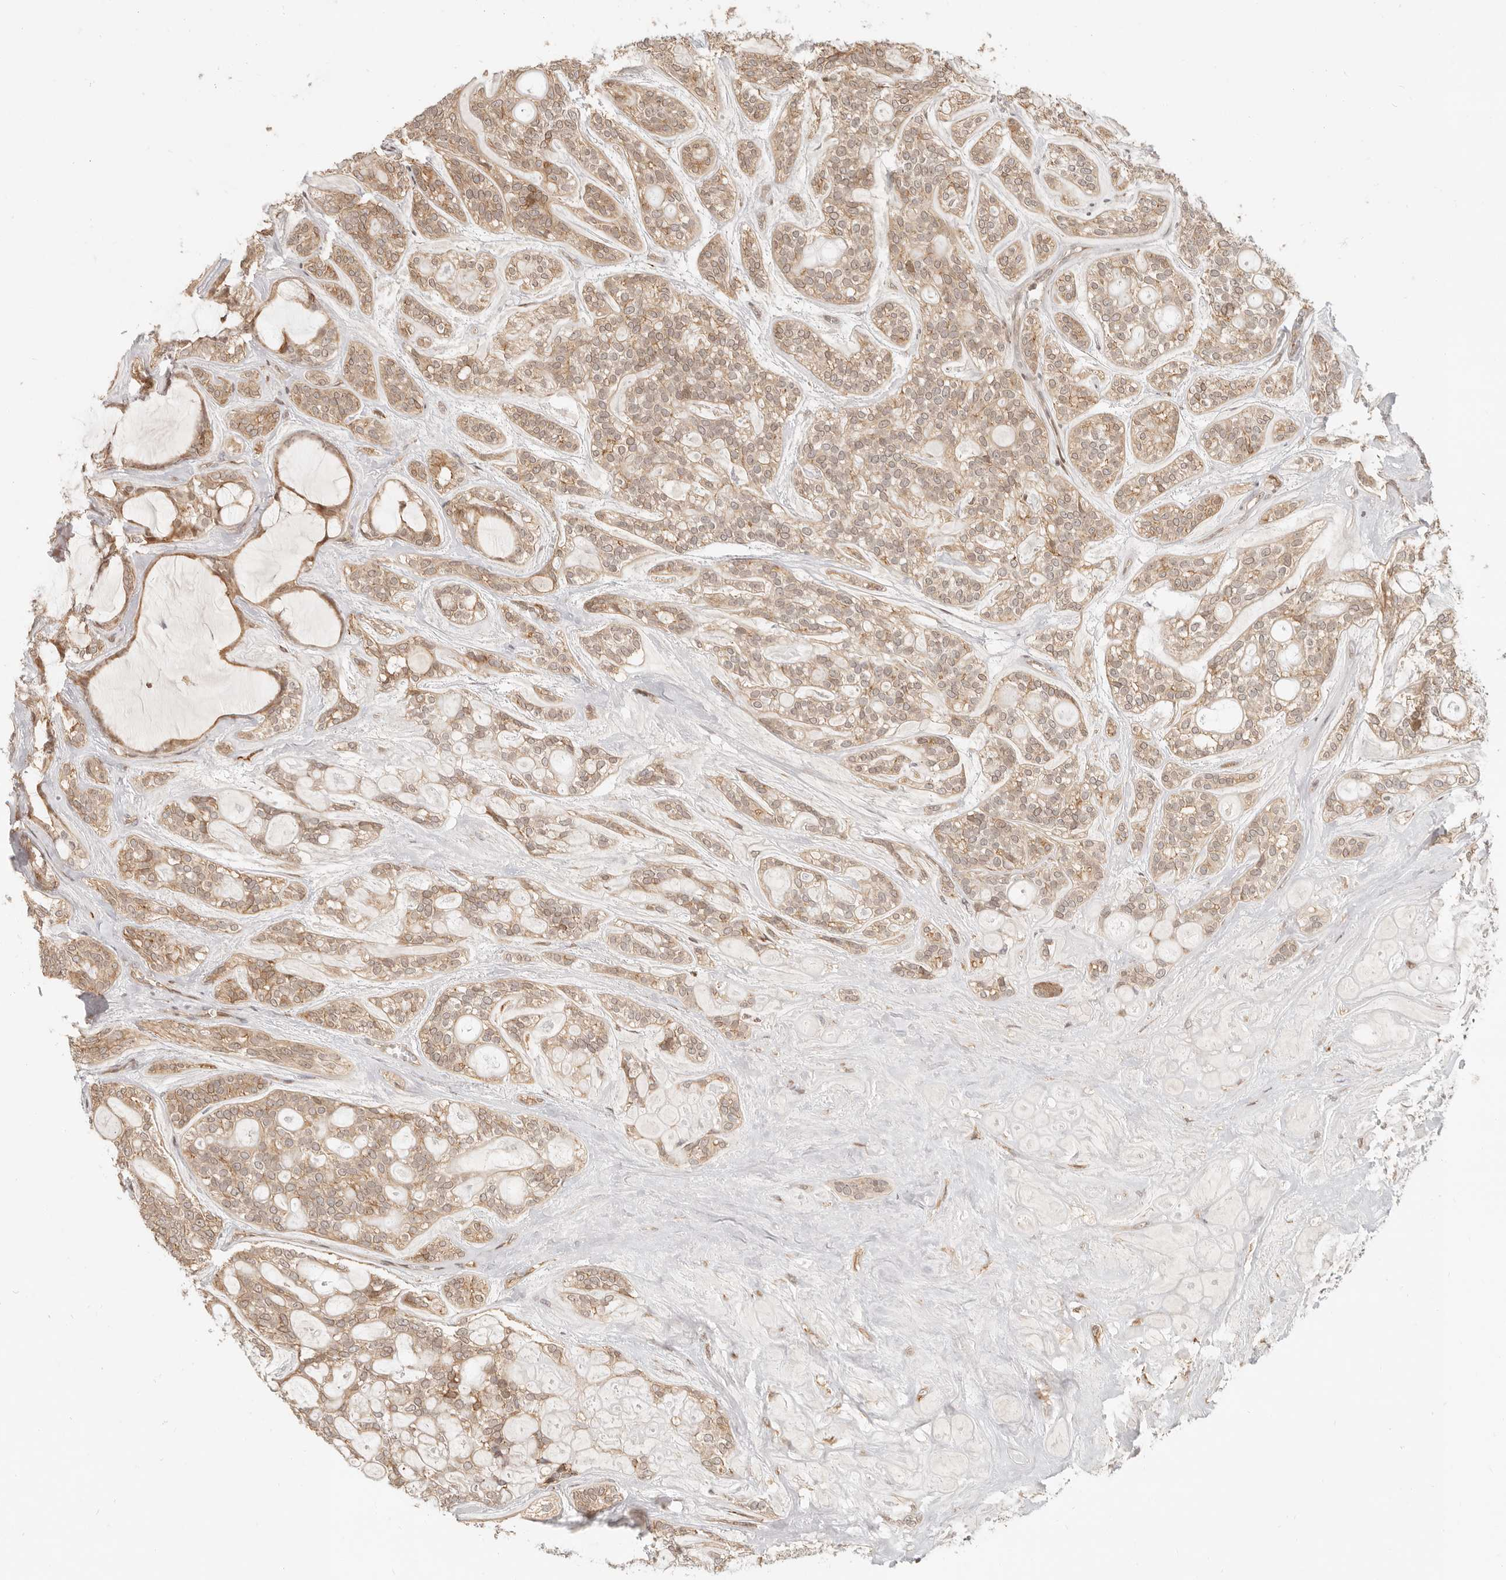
{"staining": {"intensity": "weak", "quantity": ">75%", "location": "cytoplasmic/membranous"}, "tissue": "head and neck cancer", "cell_type": "Tumor cells", "image_type": "cancer", "snomed": [{"axis": "morphology", "description": "Adenocarcinoma, NOS"}, {"axis": "topography", "description": "Head-Neck"}], "caption": "Tumor cells display low levels of weak cytoplasmic/membranous positivity in about >75% of cells in adenocarcinoma (head and neck). (brown staining indicates protein expression, while blue staining denotes nuclei).", "gene": "TUFT1", "patient": {"sex": "male", "age": 66}}